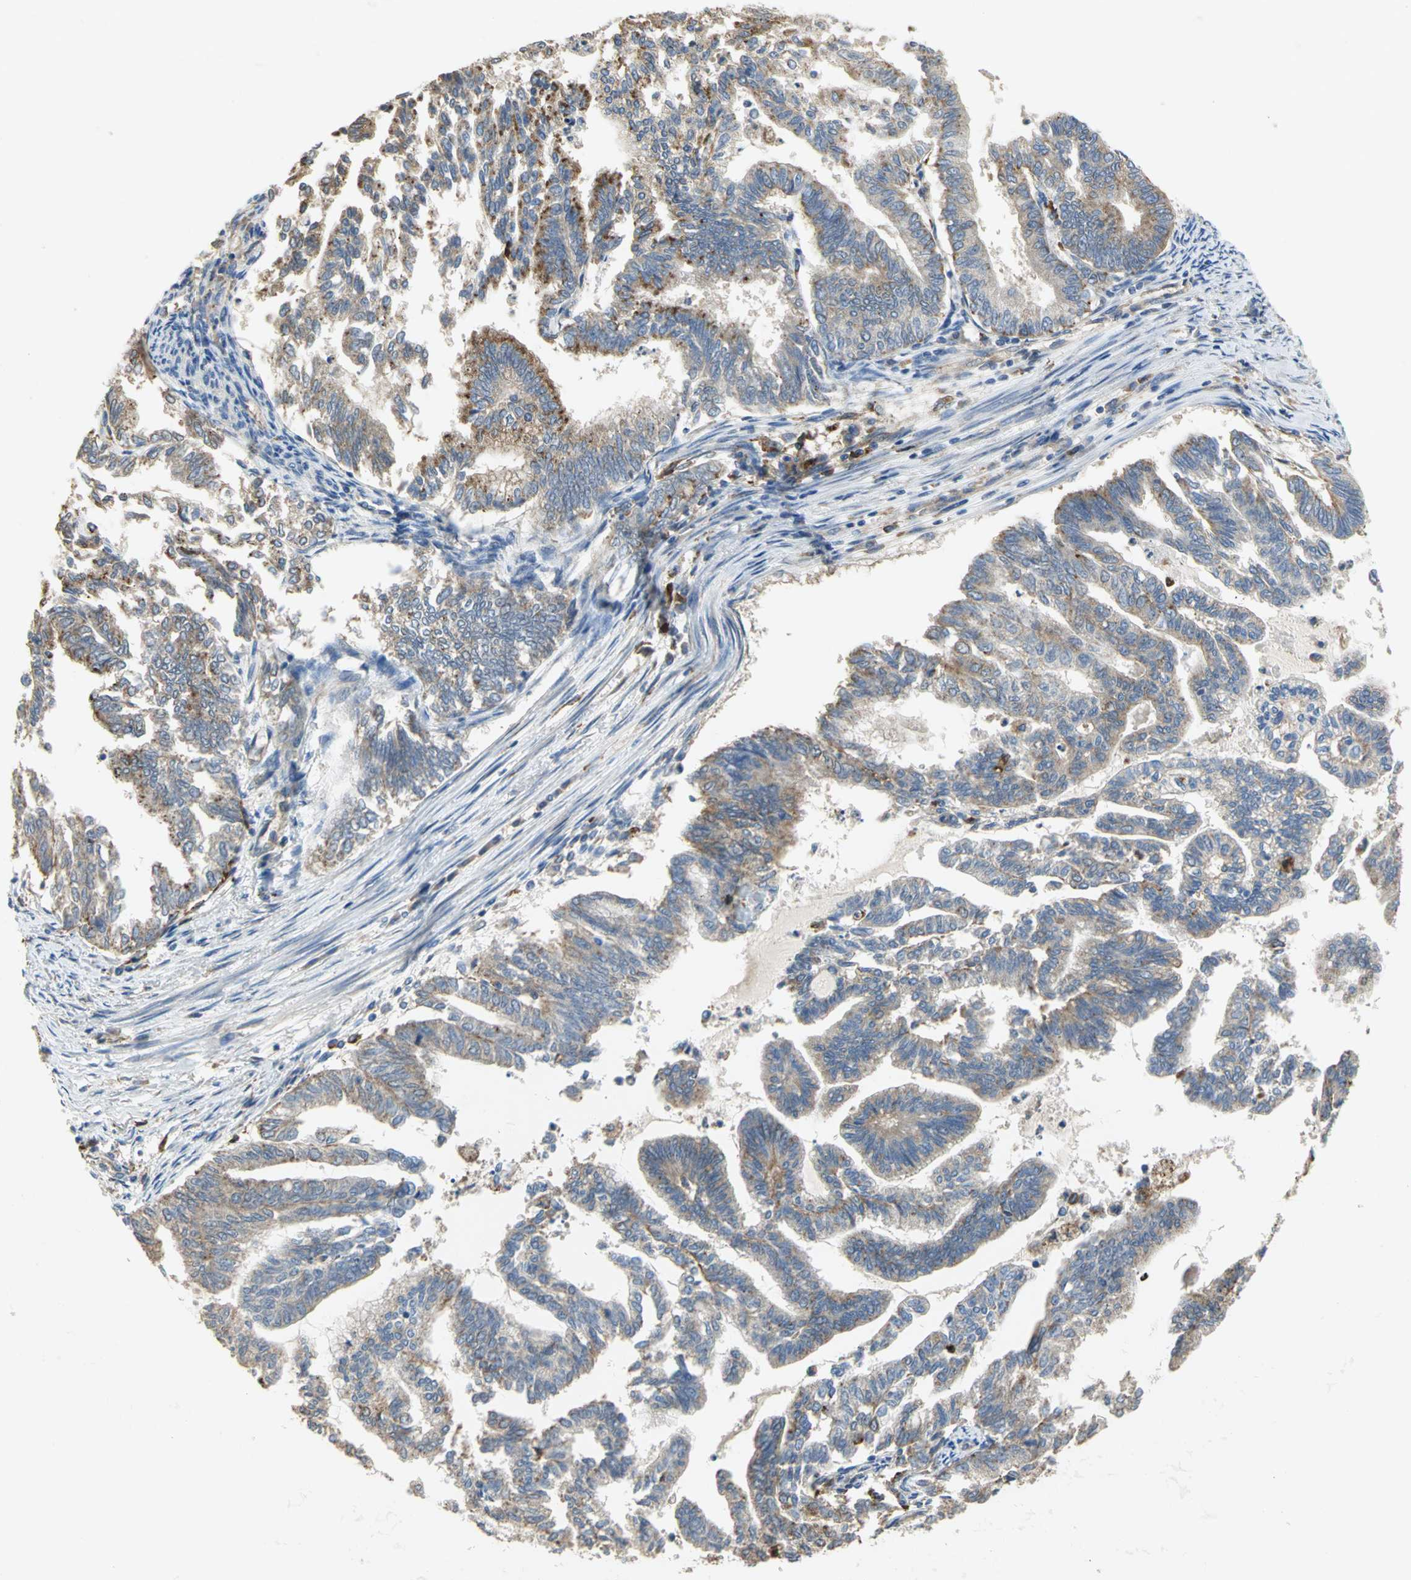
{"staining": {"intensity": "negative", "quantity": "none", "location": "none"}, "tissue": "endometrial cancer", "cell_type": "Tumor cells", "image_type": "cancer", "snomed": [{"axis": "morphology", "description": "Adenocarcinoma, NOS"}, {"axis": "topography", "description": "Endometrium"}], "caption": "Immunohistochemistry image of neoplastic tissue: human endometrial adenocarcinoma stained with DAB demonstrates no significant protein positivity in tumor cells. Brightfield microscopy of IHC stained with DAB (brown) and hematoxylin (blue), captured at high magnification.", "gene": "DIAPH2", "patient": {"sex": "female", "age": 79}}